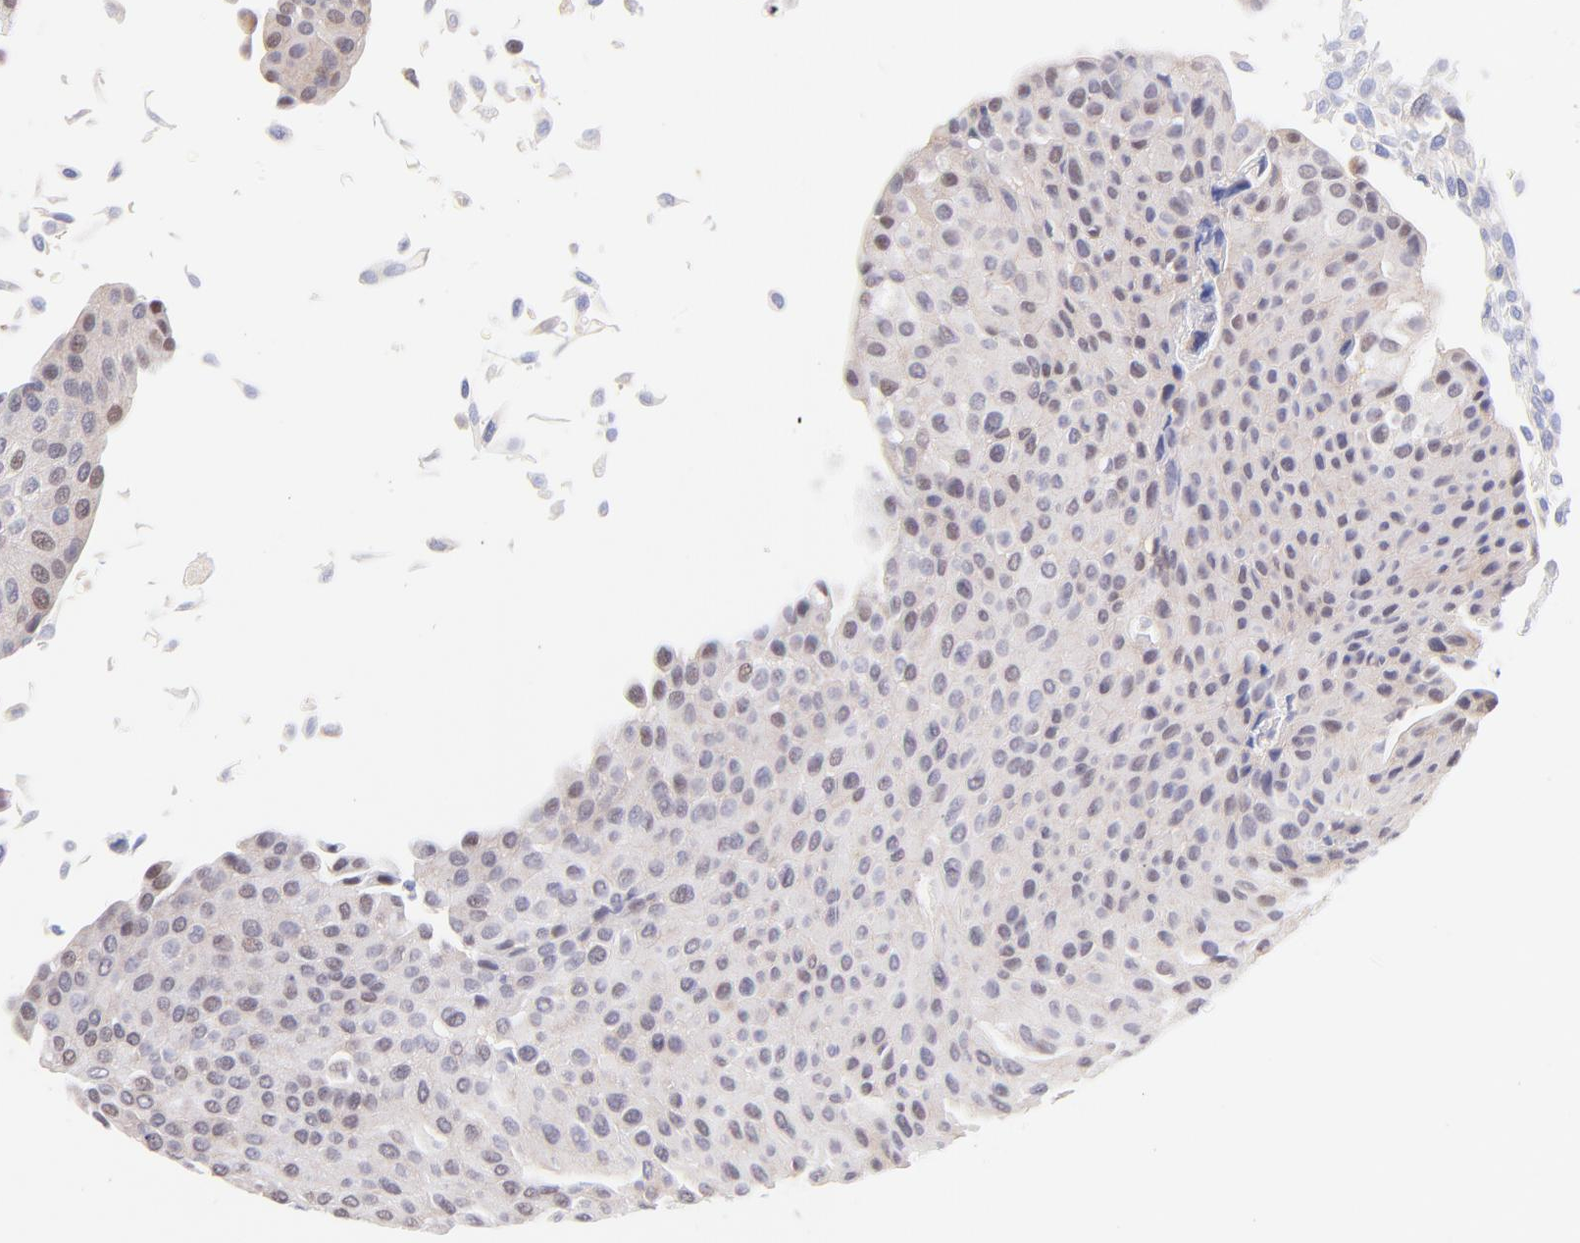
{"staining": {"intensity": "weak", "quantity": "<25%", "location": "nuclear"}, "tissue": "urothelial cancer", "cell_type": "Tumor cells", "image_type": "cancer", "snomed": [{"axis": "morphology", "description": "Urothelial carcinoma, Low grade"}, {"axis": "topography", "description": "Urinary bladder"}], "caption": "Tumor cells are negative for brown protein staining in urothelial carcinoma (low-grade).", "gene": "PBDC1", "patient": {"sex": "male", "age": 64}}